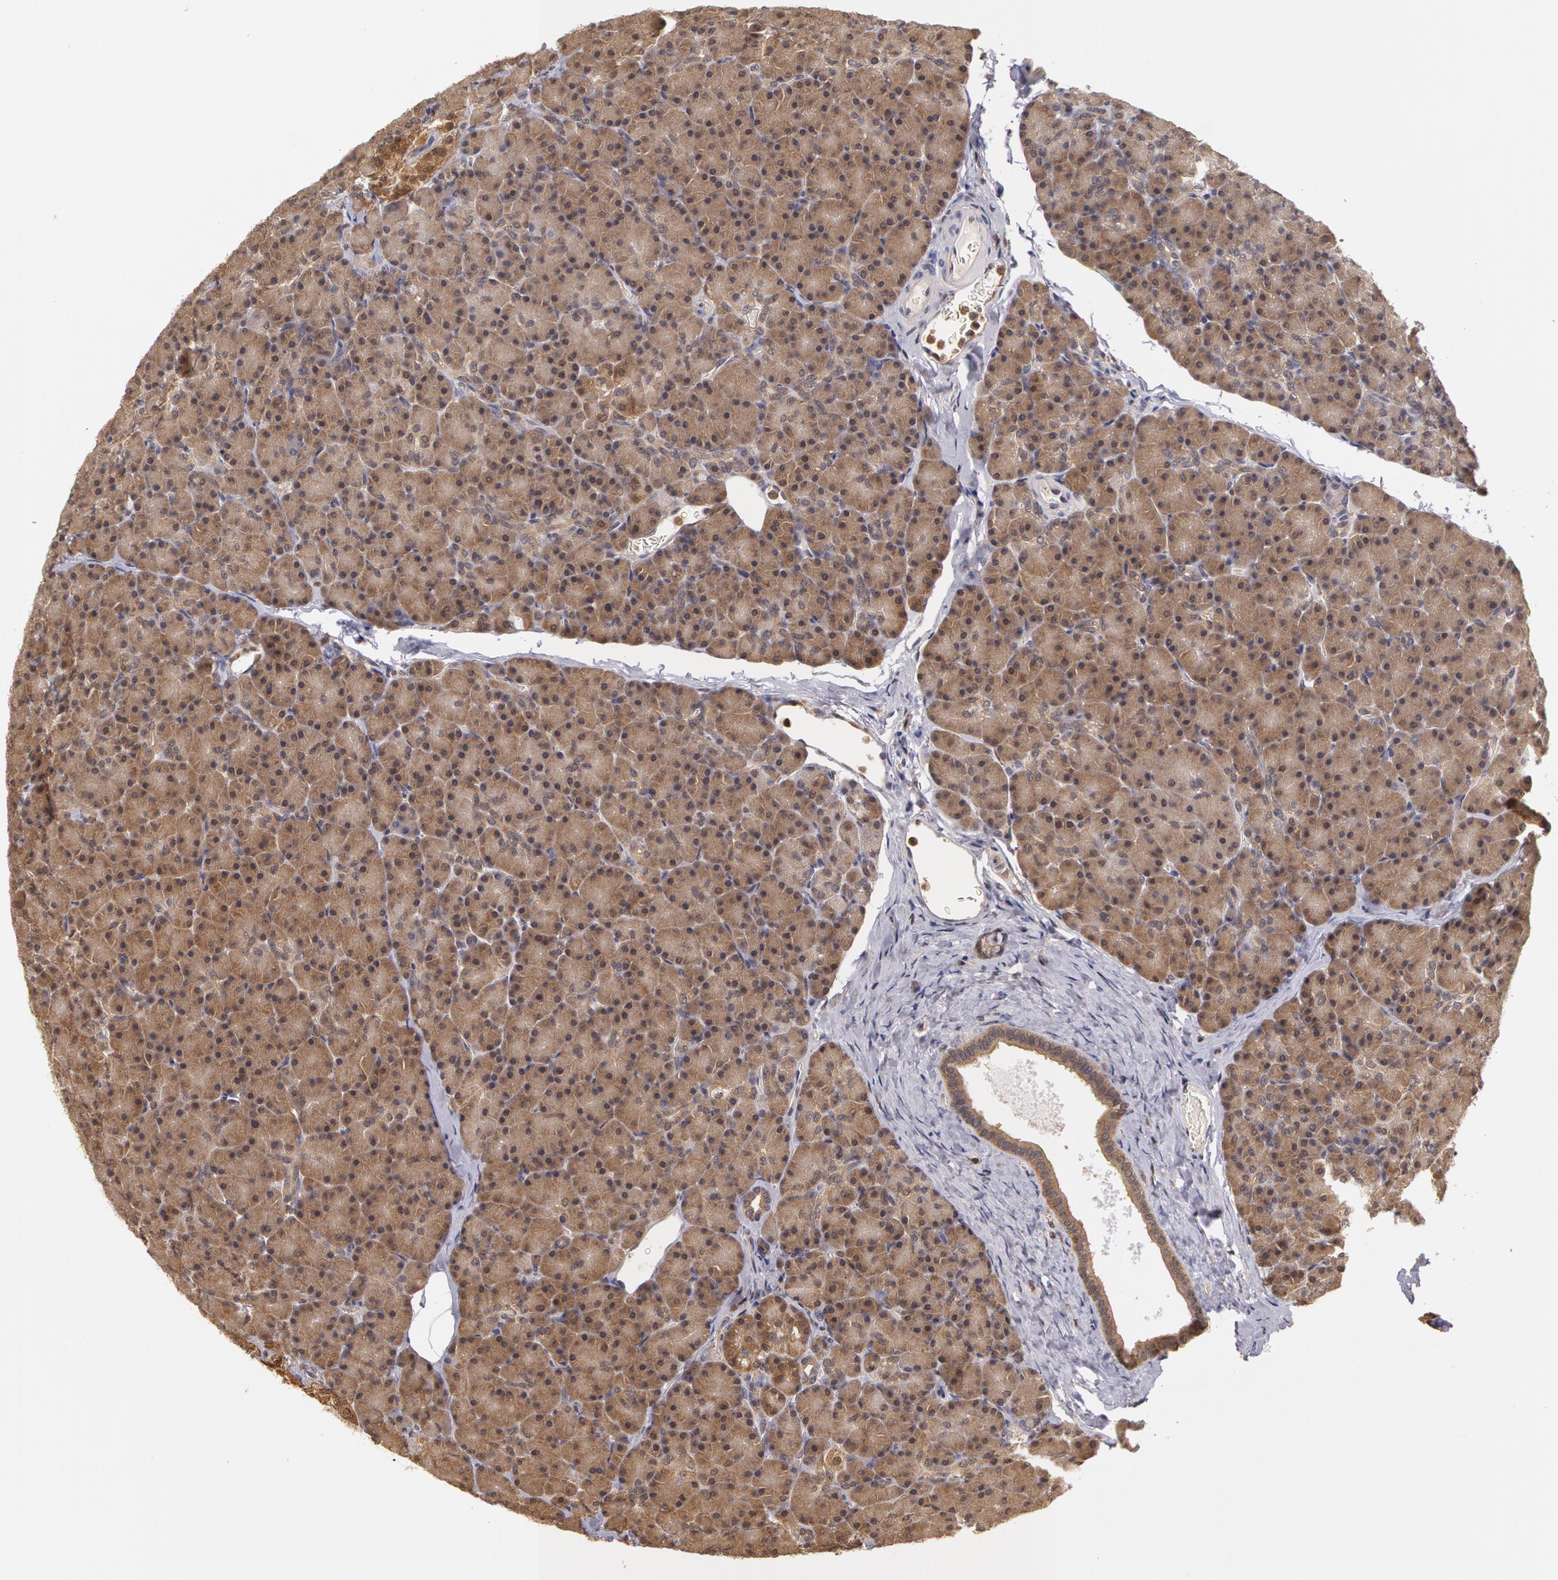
{"staining": {"intensity": "moderate", "quantity": ">75%", "location": "cytoplasmic/membranous"}, "tissue": "pancreas", "cell_type": "Exocrine glandular cells", "image_type": "normal", "snomed": [{"axis": "morphology", "description": "Normal tissue, NOS"}, {"axis": "topography", "description": "Pancreas"}], "caption": "Protein staining shows moderate cytoplasmic/membranous positivity in about >75% of exocrine glandular cells in unremarkable pancreas. (IHC, brightfield microscopy, high magnification).", "gene": "AHSA1", "patient": {"sex": "female", "age": 43}}